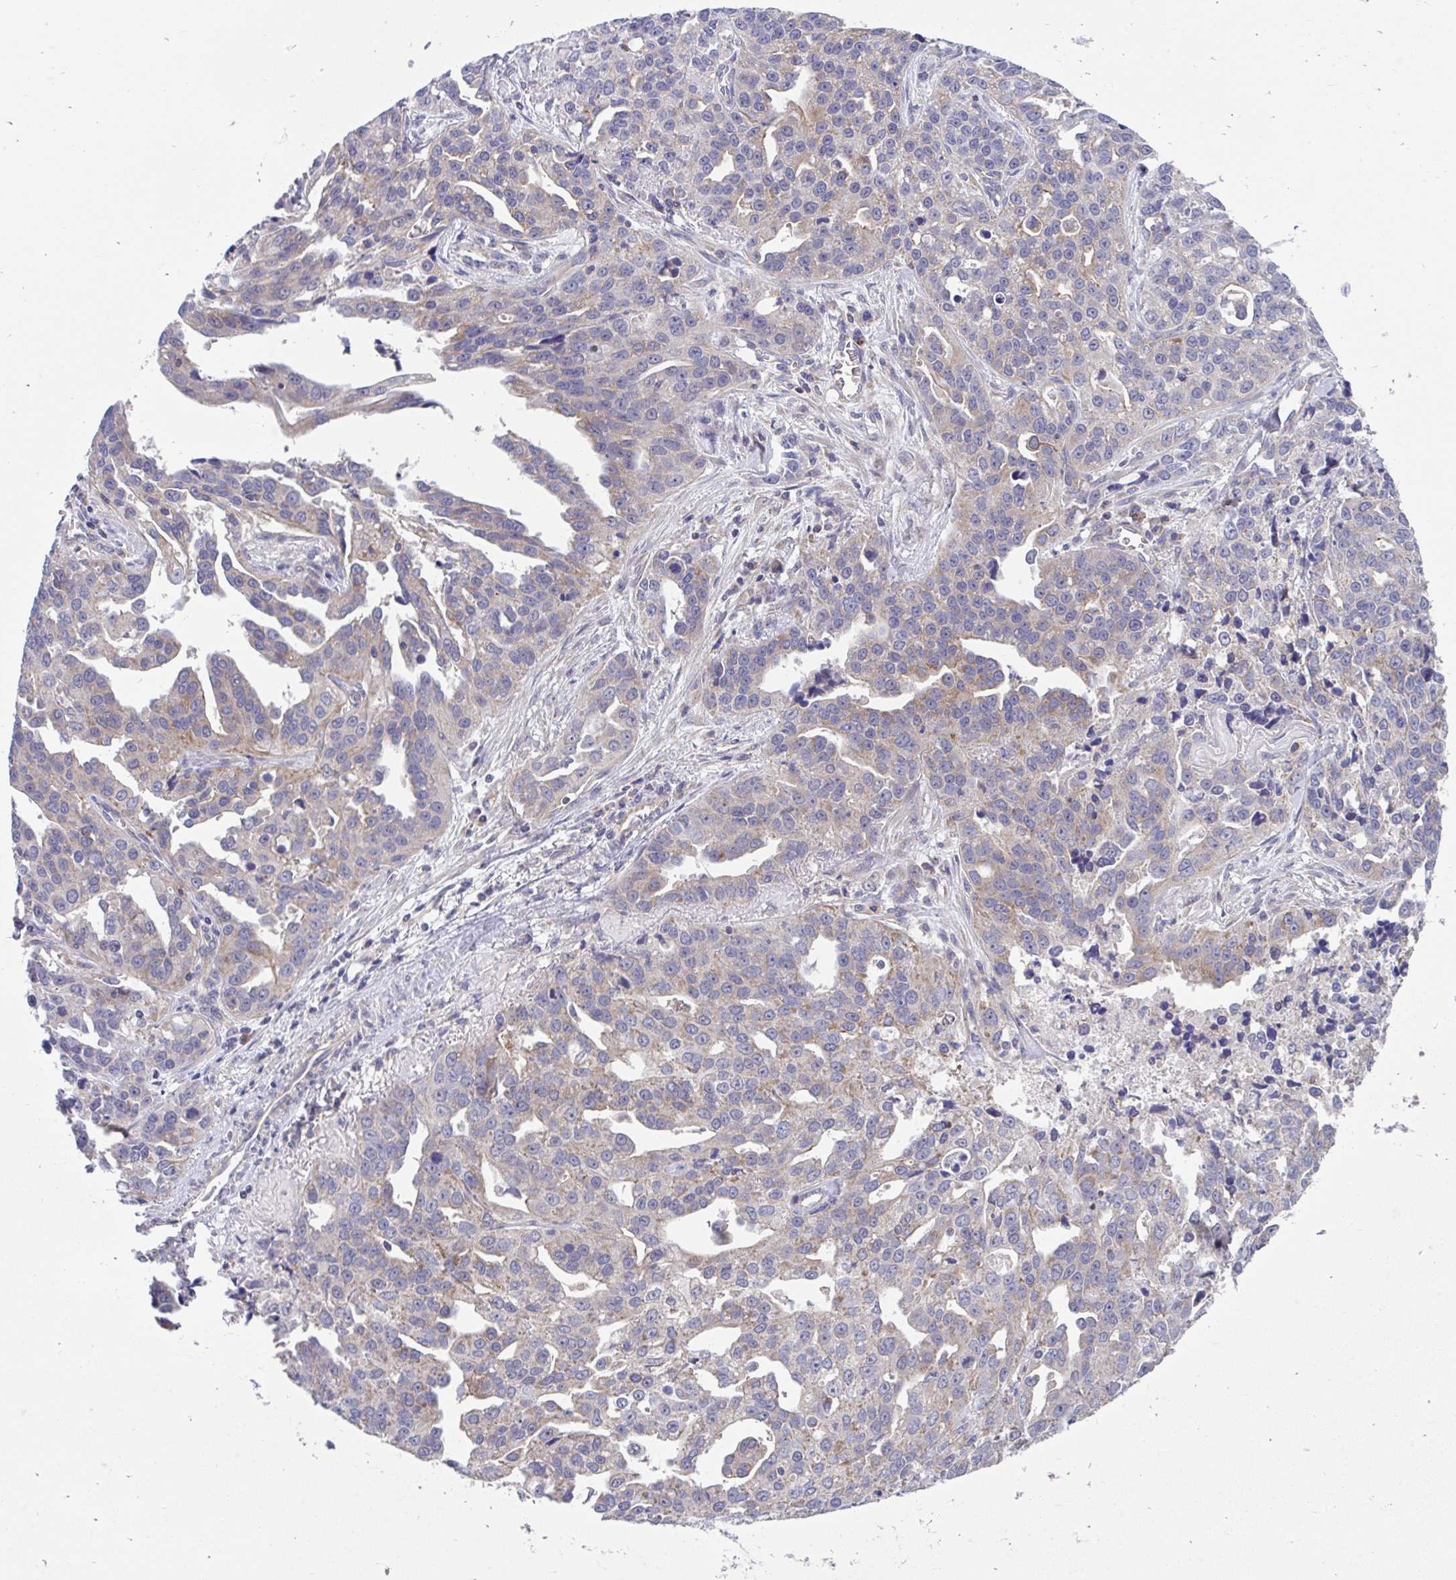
{"staining": {"intensity": "weak", "quantity": "25%-75%", "location": "cytoplasmic/membranous"}, "tissue": "ovarian cancer", "cell_type": "Tumor cells", "image_type": "cancer", "snomed": [{"axis": "morphology", "description": "Cystadenocarcinoma, serous, NOS"}, {"axis": "topography", "description": "Ovary"}], "caption": "Weak cytoplasmic/membranous protein positivity is present in about 25%-75% of tumor cells in ovarian cancer (serous cystadenocarcinoma). (DAB (3,3'-diaminobenzidine) = brown stain, brightfield microscopy at high magnification).", "gene": "FHIP1B", "patient": {"sex": "female", "age": 75}}